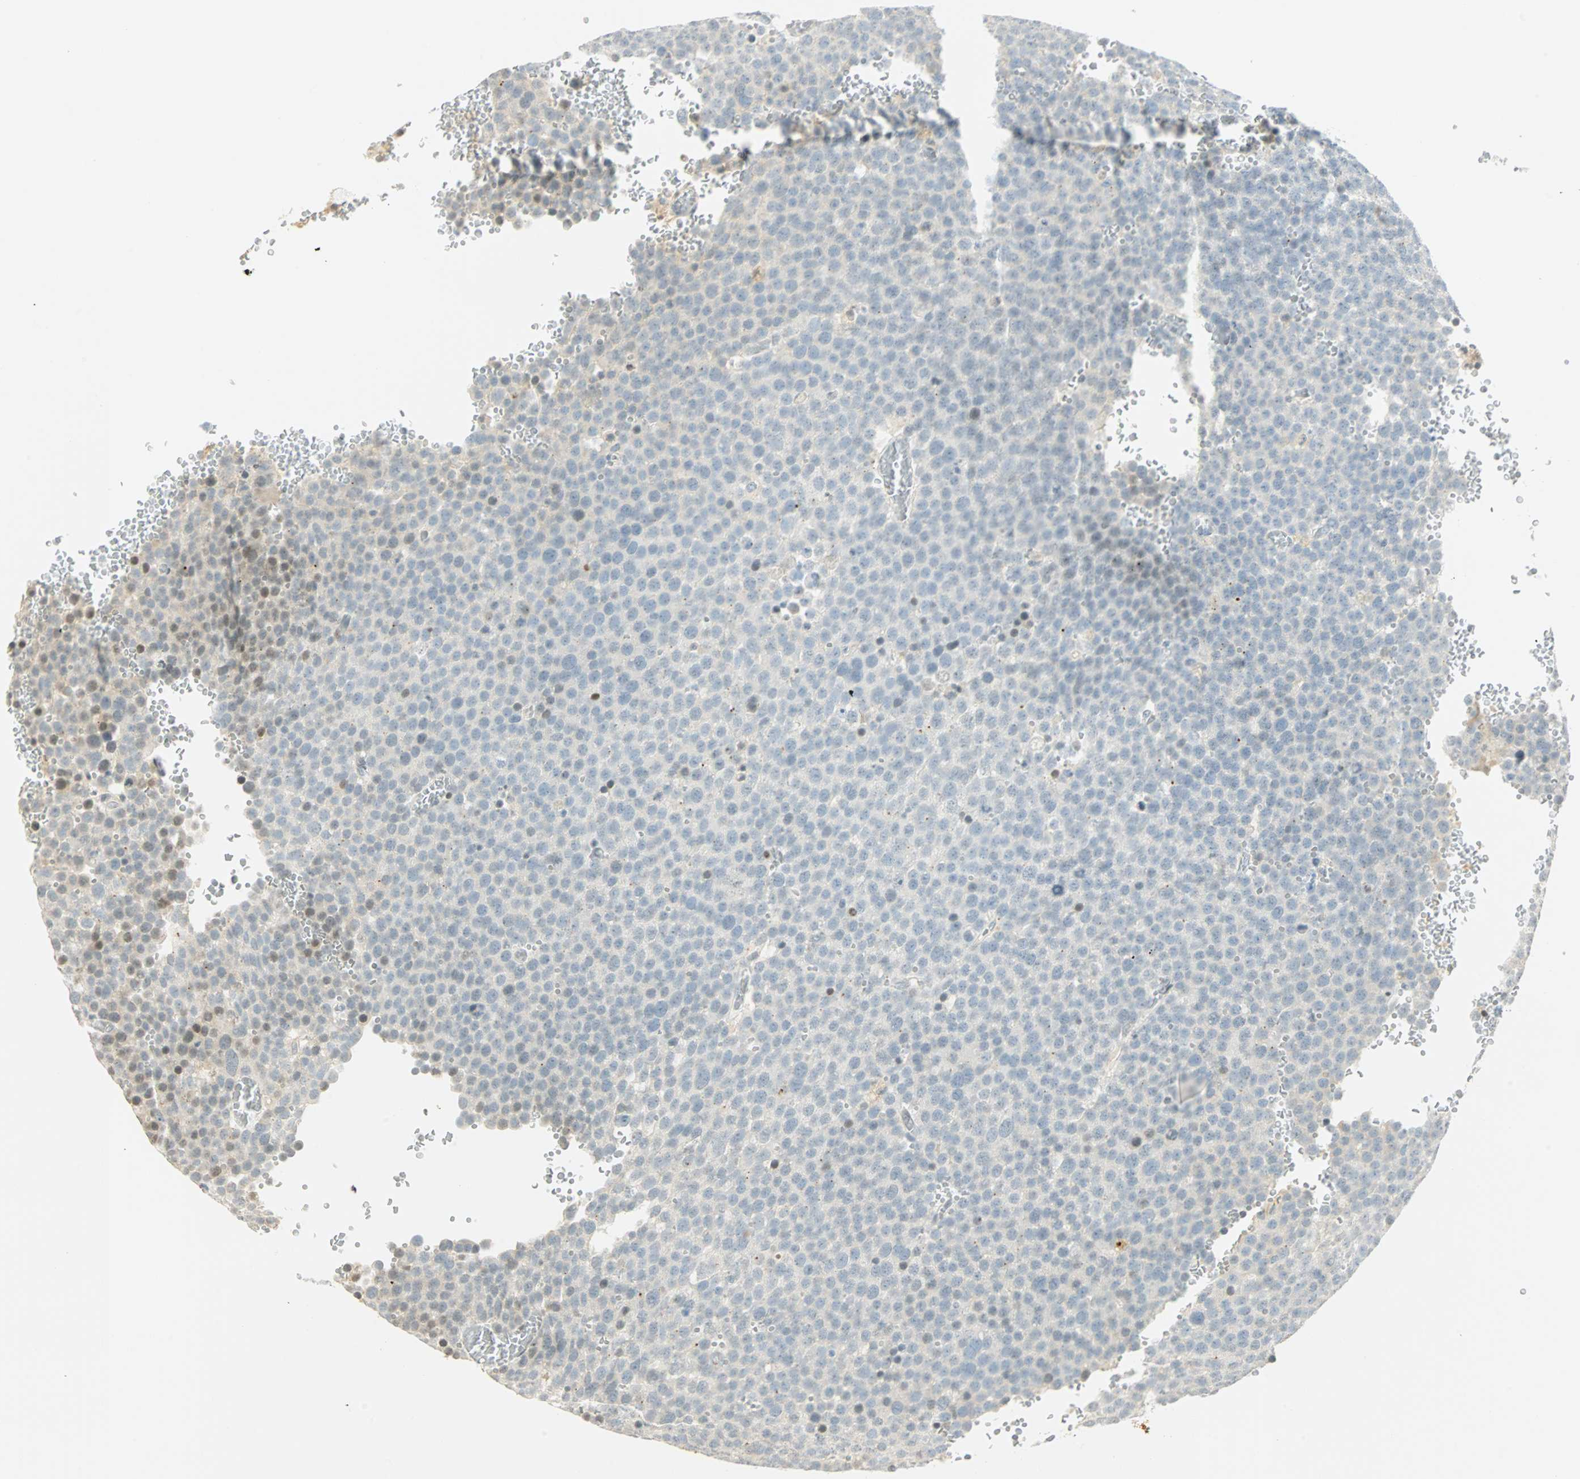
{"staining": {"intensity": "weak", "quantity": "<25%", "location": "nuclear"}, "tissue": "testis cancer", "cell_type": "Tumor cells", "image_type": "cancer", "snomed": [{"axis": "morphology", "description": "Seminoma, NOS"}, {"axis": "topography", "description": "Testis"}], "caption": "A high-resolution histopathology image shows immunohistochemistry staining of testis cancer, which demonstrates no significant staining in tumor cells.", "gene": "SMAD3", "patient": {"sex": "male", "age": 71}}